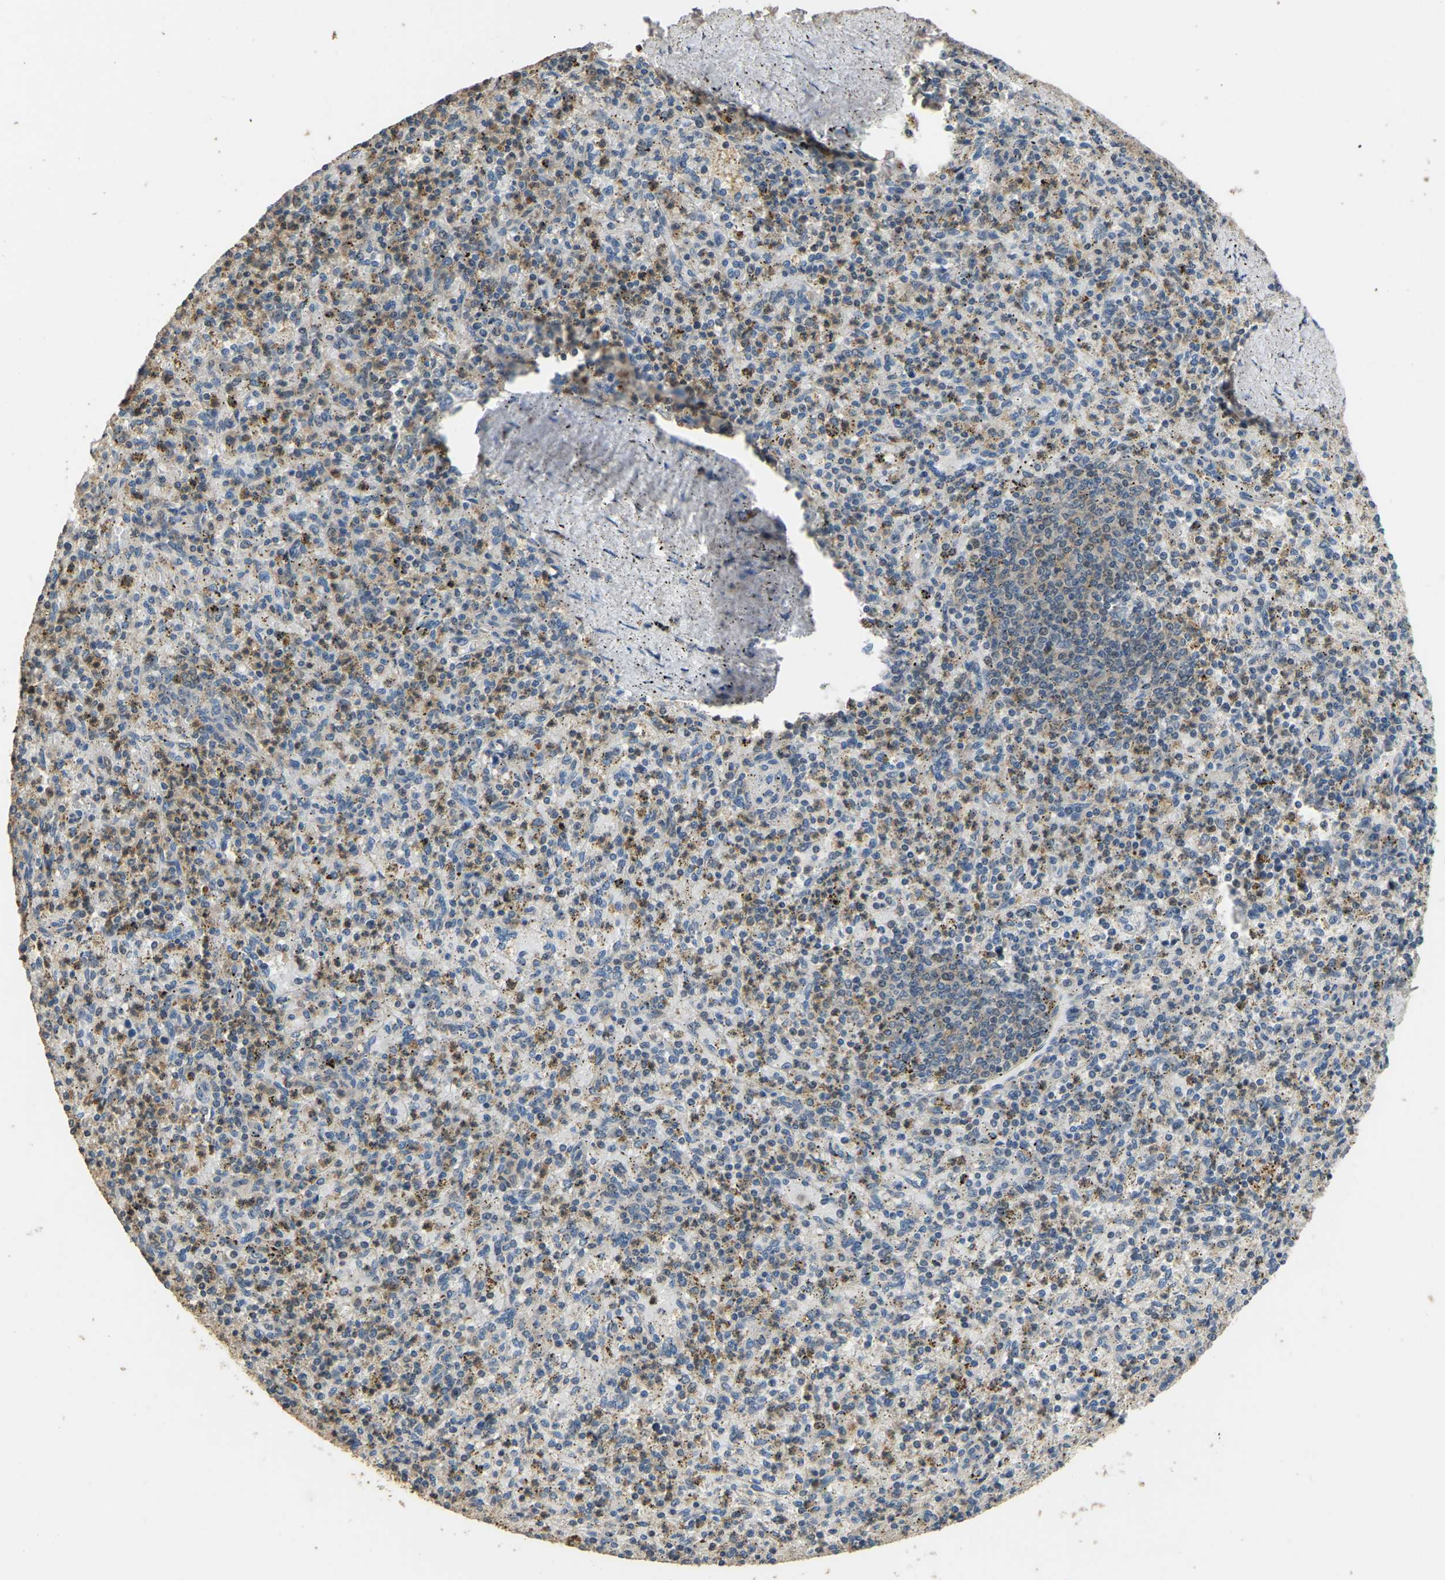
{"staining": {"intensity": "weak", "quantity": "<25%", "location": "cytoplasmic/membranous"}, "tissue": "spleen", "cell_type": "Cells in red pulp", "image_type": "normal", "snomed": [{"axis": "morphology", "description": "Normal tissue, NOS"}, {"axis": "topography", "description": "Spleen"}], "caption": "This is an IHC image of benign human spleen. There is no expression in cells in red pulp.", "gene": "TUFM", "patient": {"sex": "male", "age": 72}}